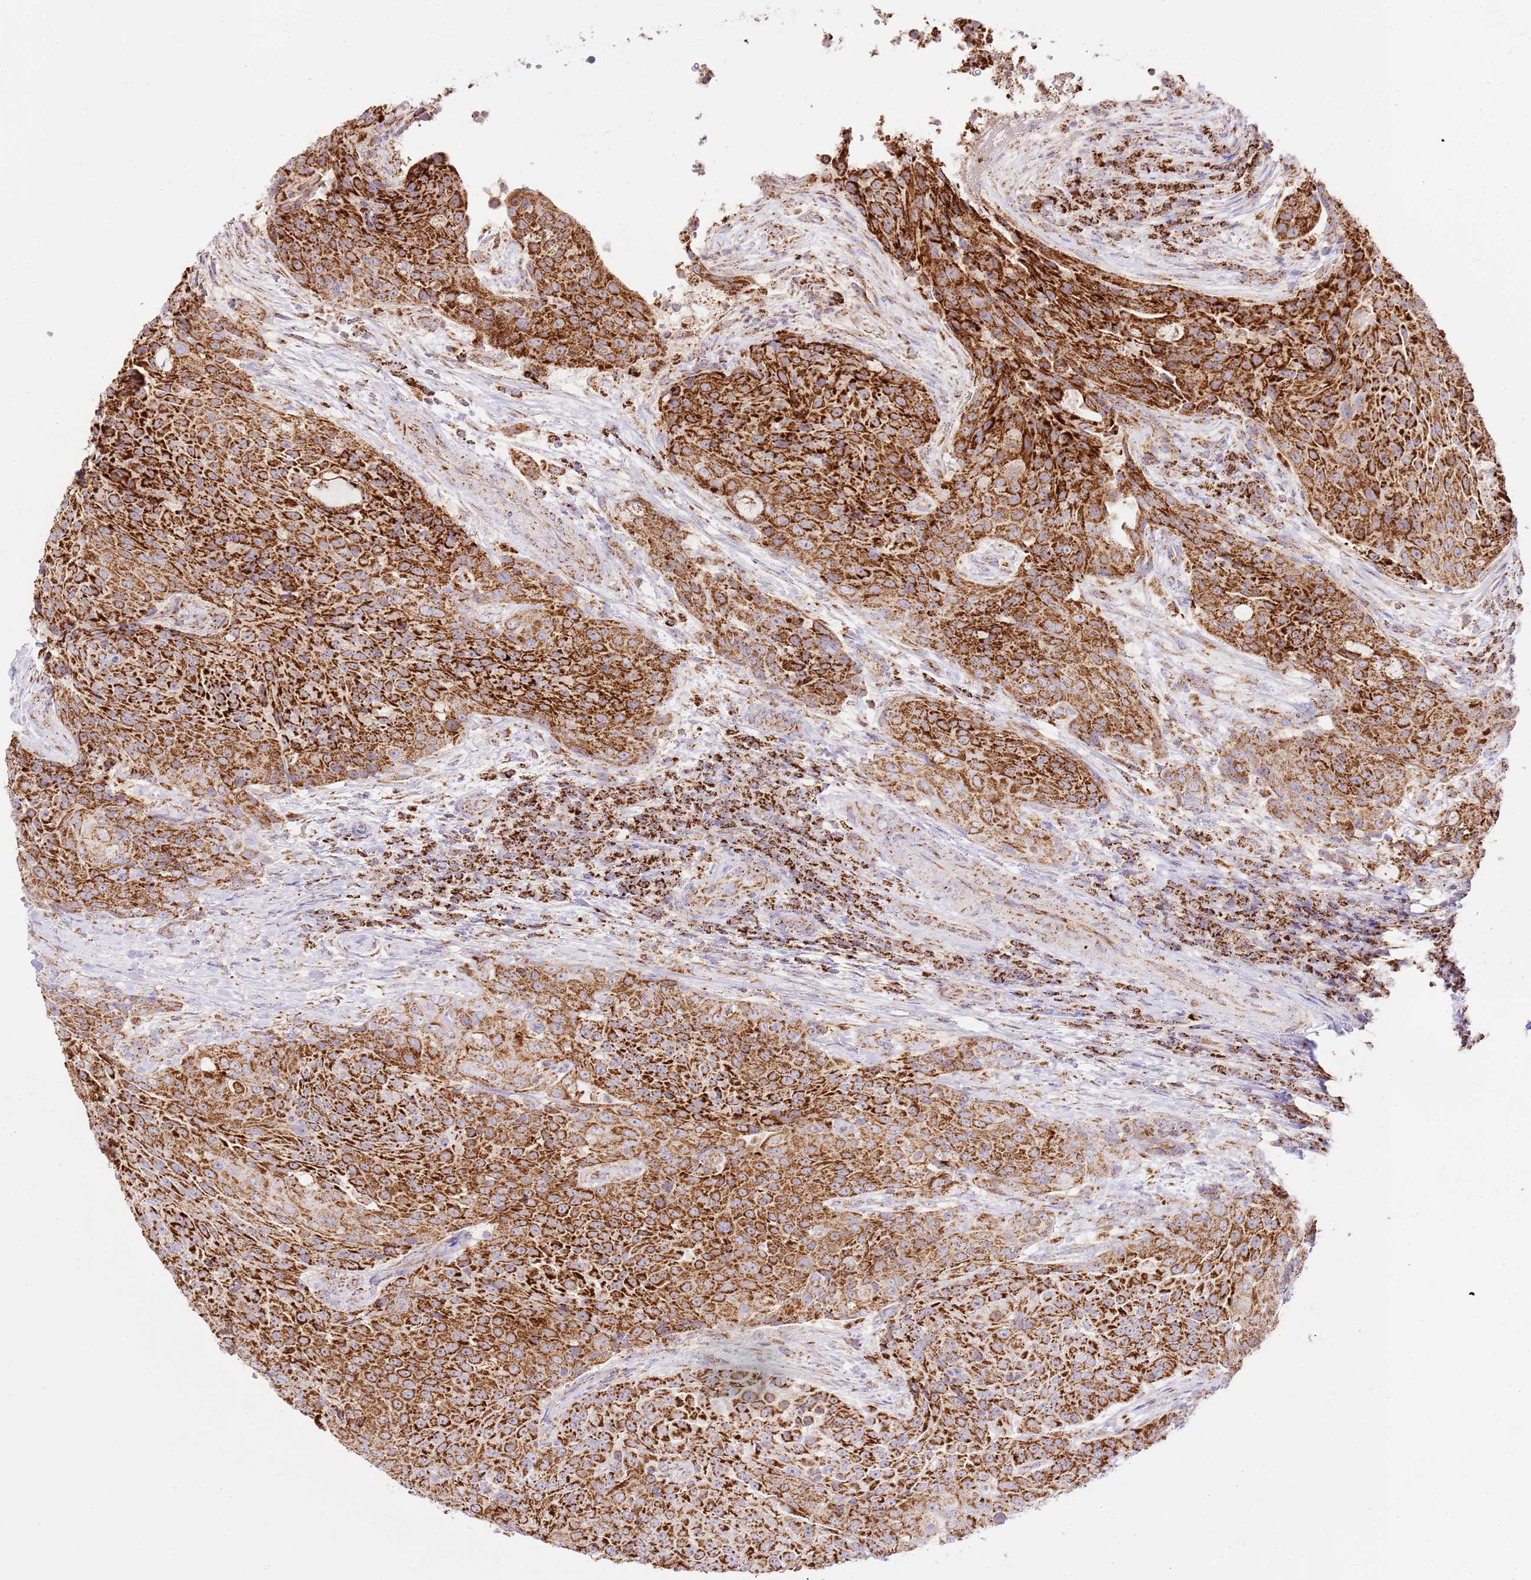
{"staining": {"intensity": "strong", "quantity": ">75%", "location": "cytoplasmic/membranous"}, "tissue": "urothelial cancer", "cell_type": "Tumor cells", "image_type": "cancer", "snomed": [{"axis": "morphology", "description": "Urothelial carcinoma, High grade"}, {"axis": "topography", "description": "Urinary bladder"}], "caption": "Immunohistochemistry (IHC) (DAB (3,3'-diaminobenzidine)) staining of human urothelial carcinoma (high-grade) shows strong cytoplasmic/membranous protein expression in about >75% of tumor cells. The staining was performed using DAB to visualize the protein expression in brown, while the nuclei were stained in blue with hematoxylin (Magnification: 20x).", "gene": "ZBTB39", "patient": {"sex": "female", "age": 63}}